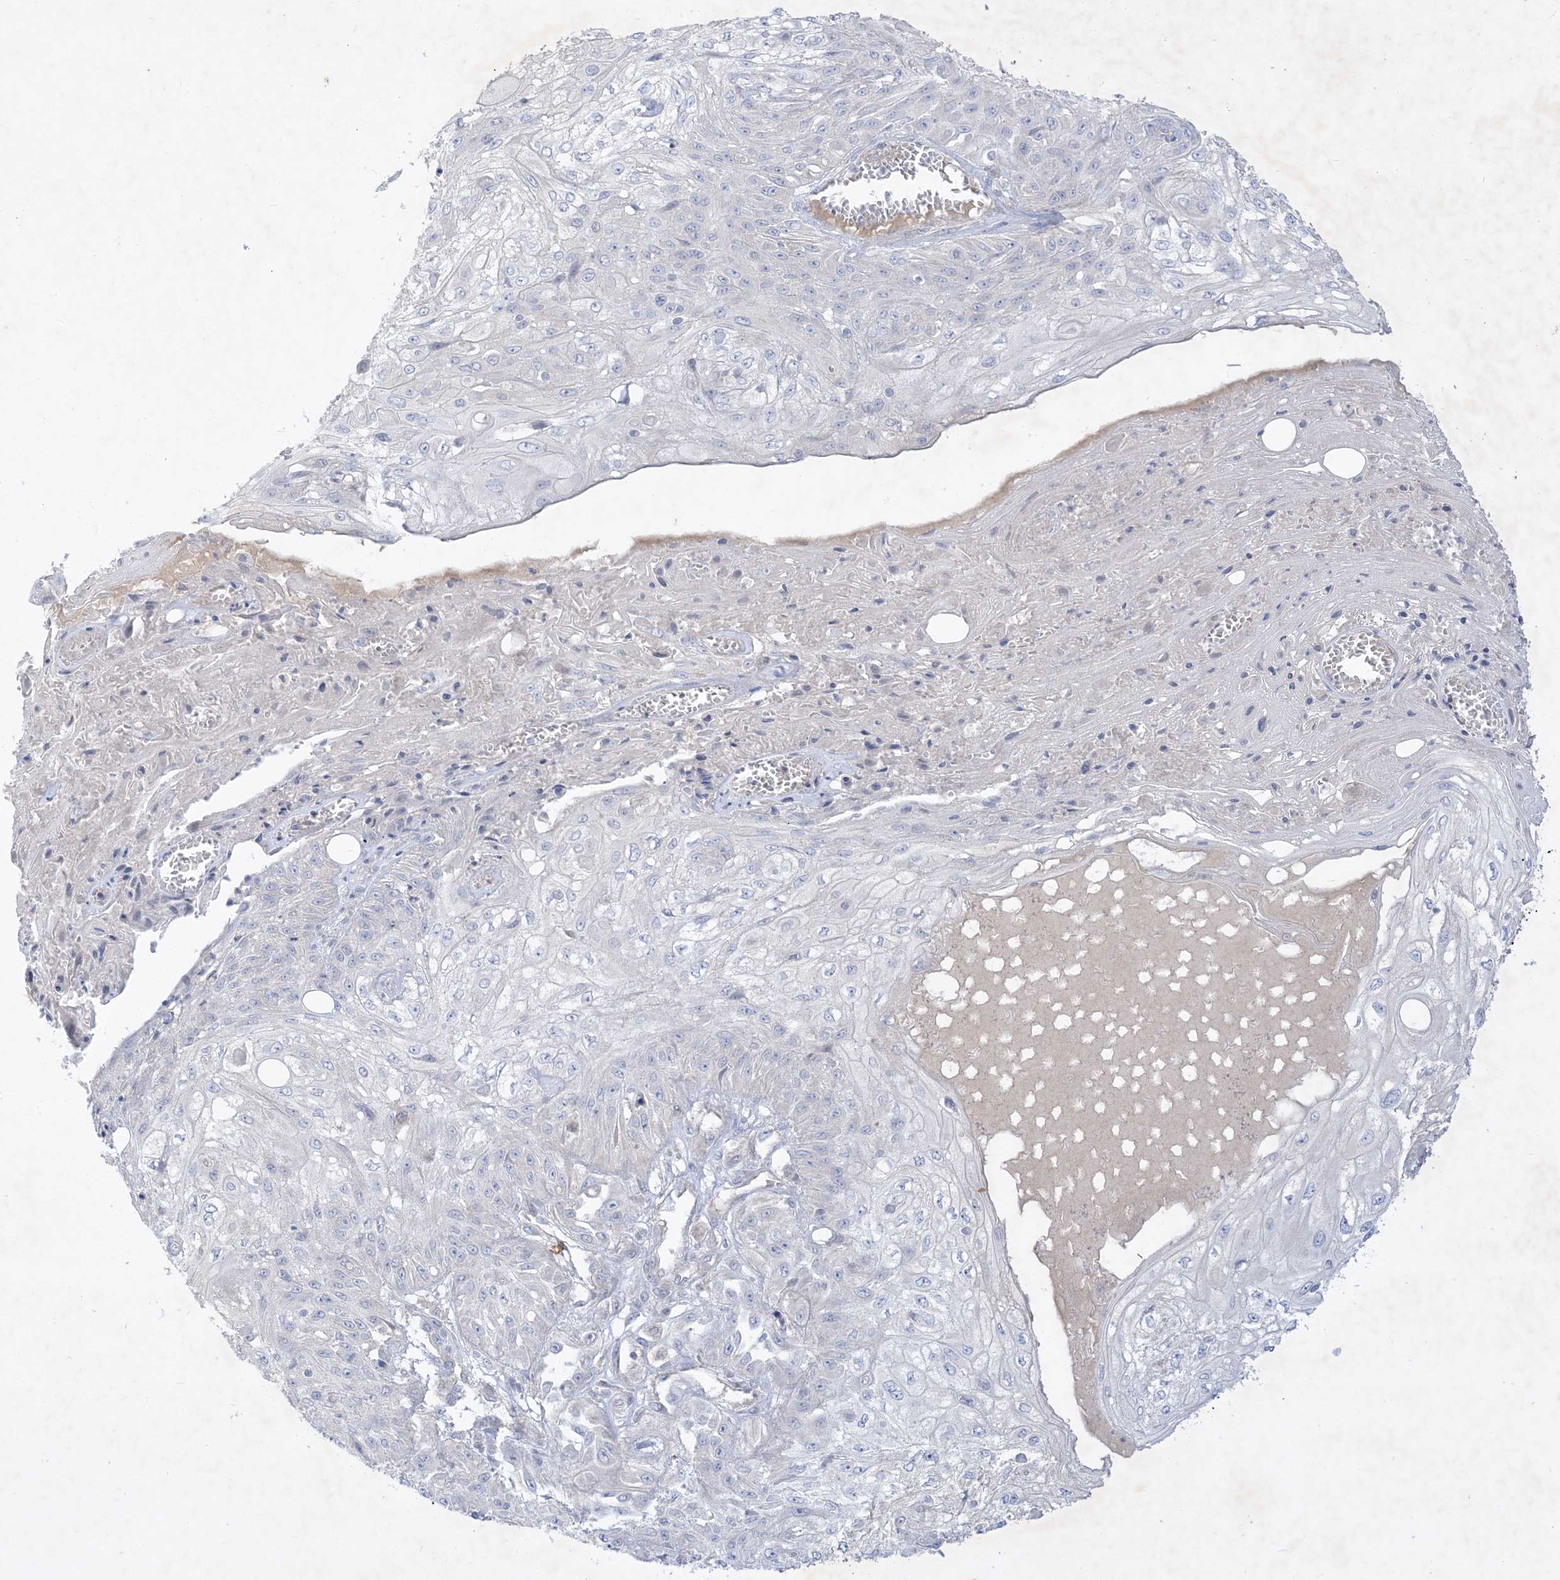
{"staining": {"intensity": "negative", "quantity": "none", "location": "none"}, "tissue": "skin cancer", "cell_type": "Tumor cells", "image_type": "cancer", "snomed": [{"axis": "morphology", "description": "Squamous cell carcinoma, NOS"}, {"axis": "morphology", "description": "Squamous cell carcinoma, metastatic, NOS"}, {"axis": "topography", "description": "Skin"}, {"axis": "topography", "description": "Lymph node"}], "caption": "Tumor cells are negative for protein expression in human skin metastatic squamous cell carcinoma.", "gene": "PLEKHA3", "patient": {"sex": "male", "age": 75}}